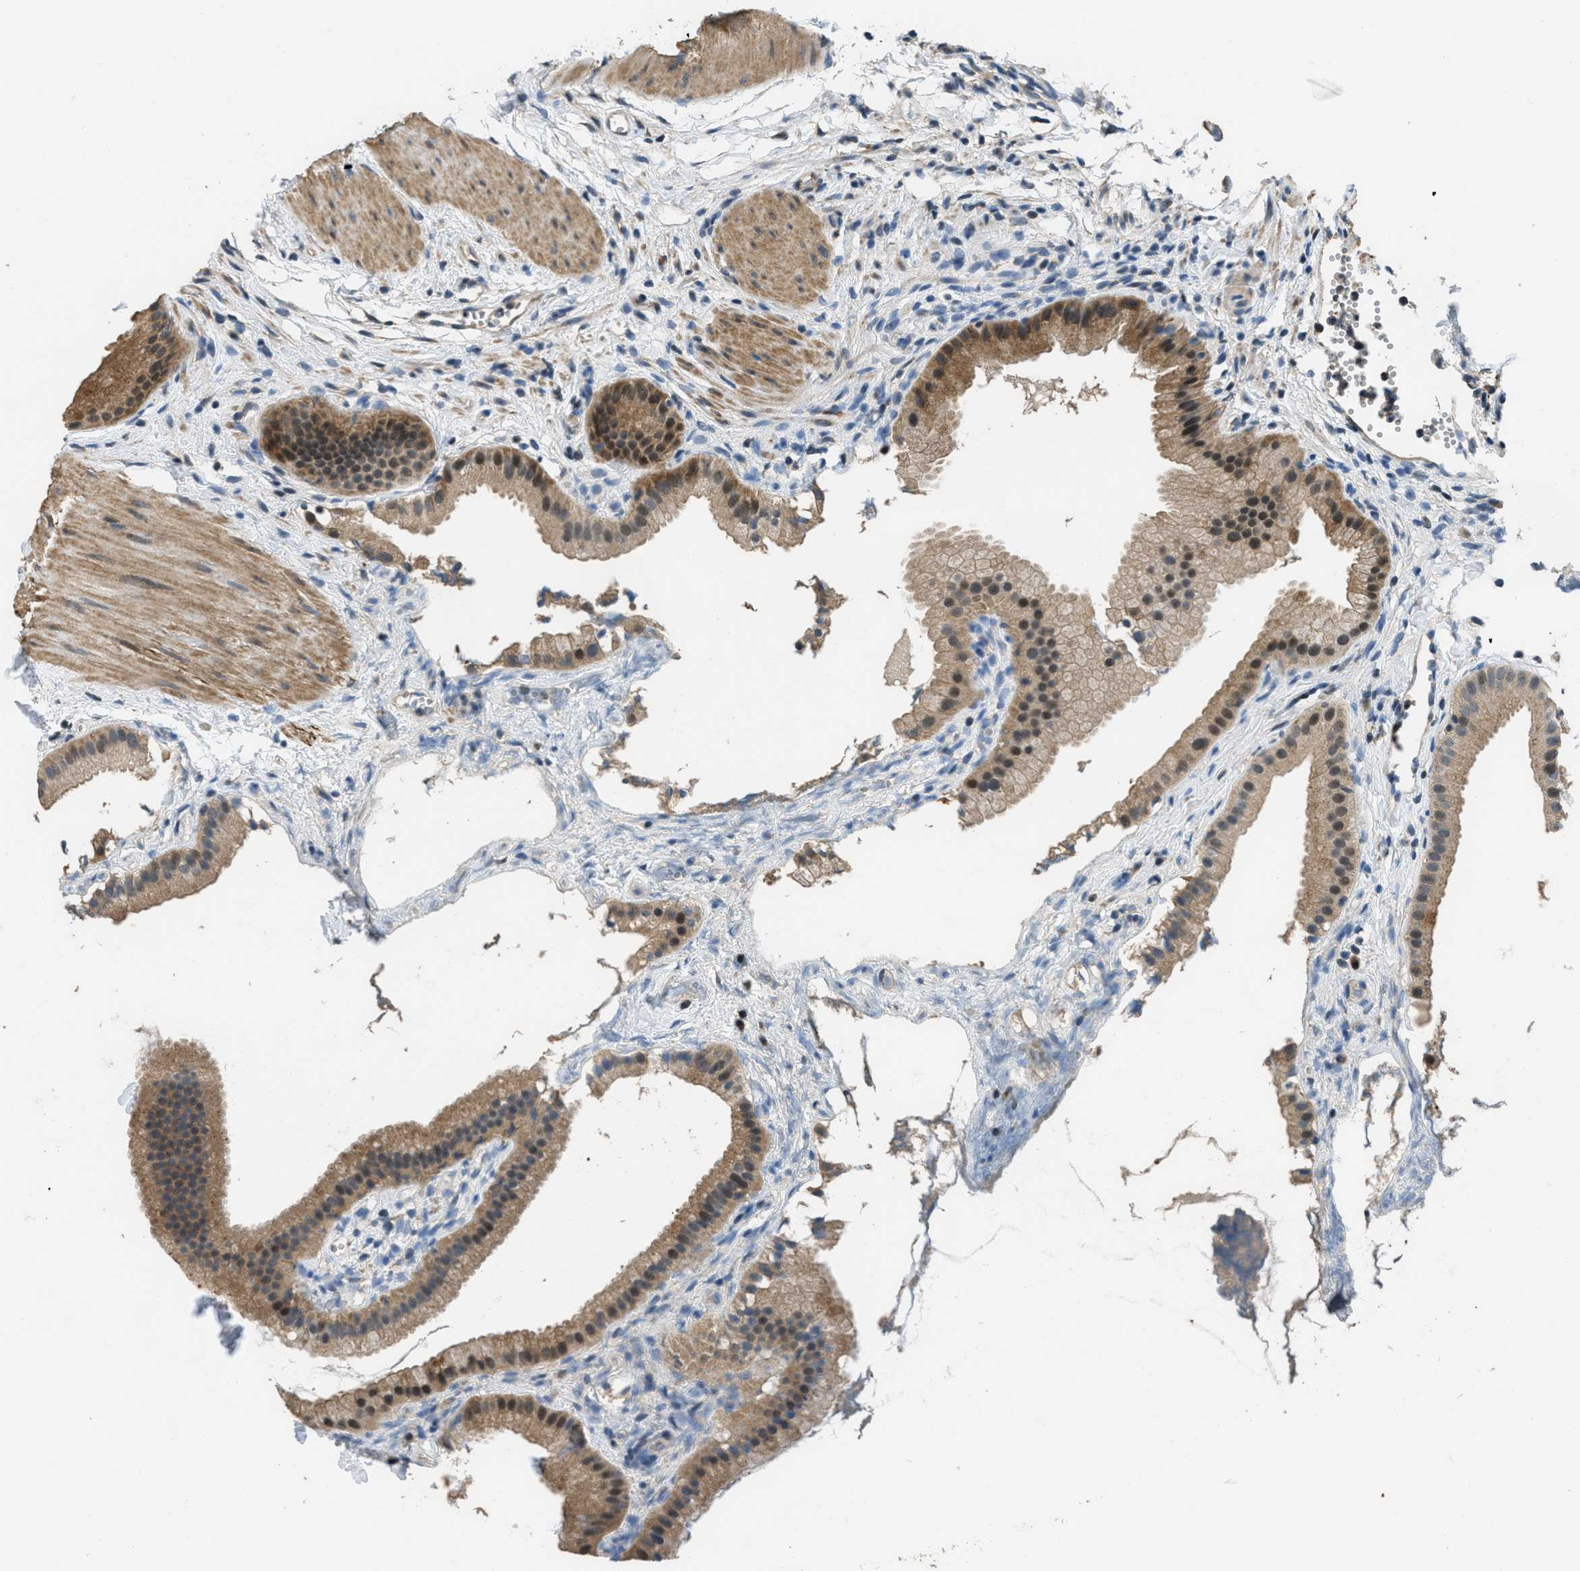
{"staining": {"intensity": "moderate", "quantity": ">75%", "location": "cytoplasmic/membranous,nuclear"}, "tissue": "gallbladder", "cell_type": "Glandular cells", "image_type": "normal", "snomed": [{"axis": "morphology", "description": "Normal tissue, NOS"}, {"axis": "topography", "description": "Gallbladder"}], "caption": "Gallbladder stained for a protein (brown) exhibits moderate cytoplasmic/membranous,nuclear positive positivity in approximately >75% of glandular cells.", "gene": "NAT1", "patient": {"sex": "female", "age": 64}}